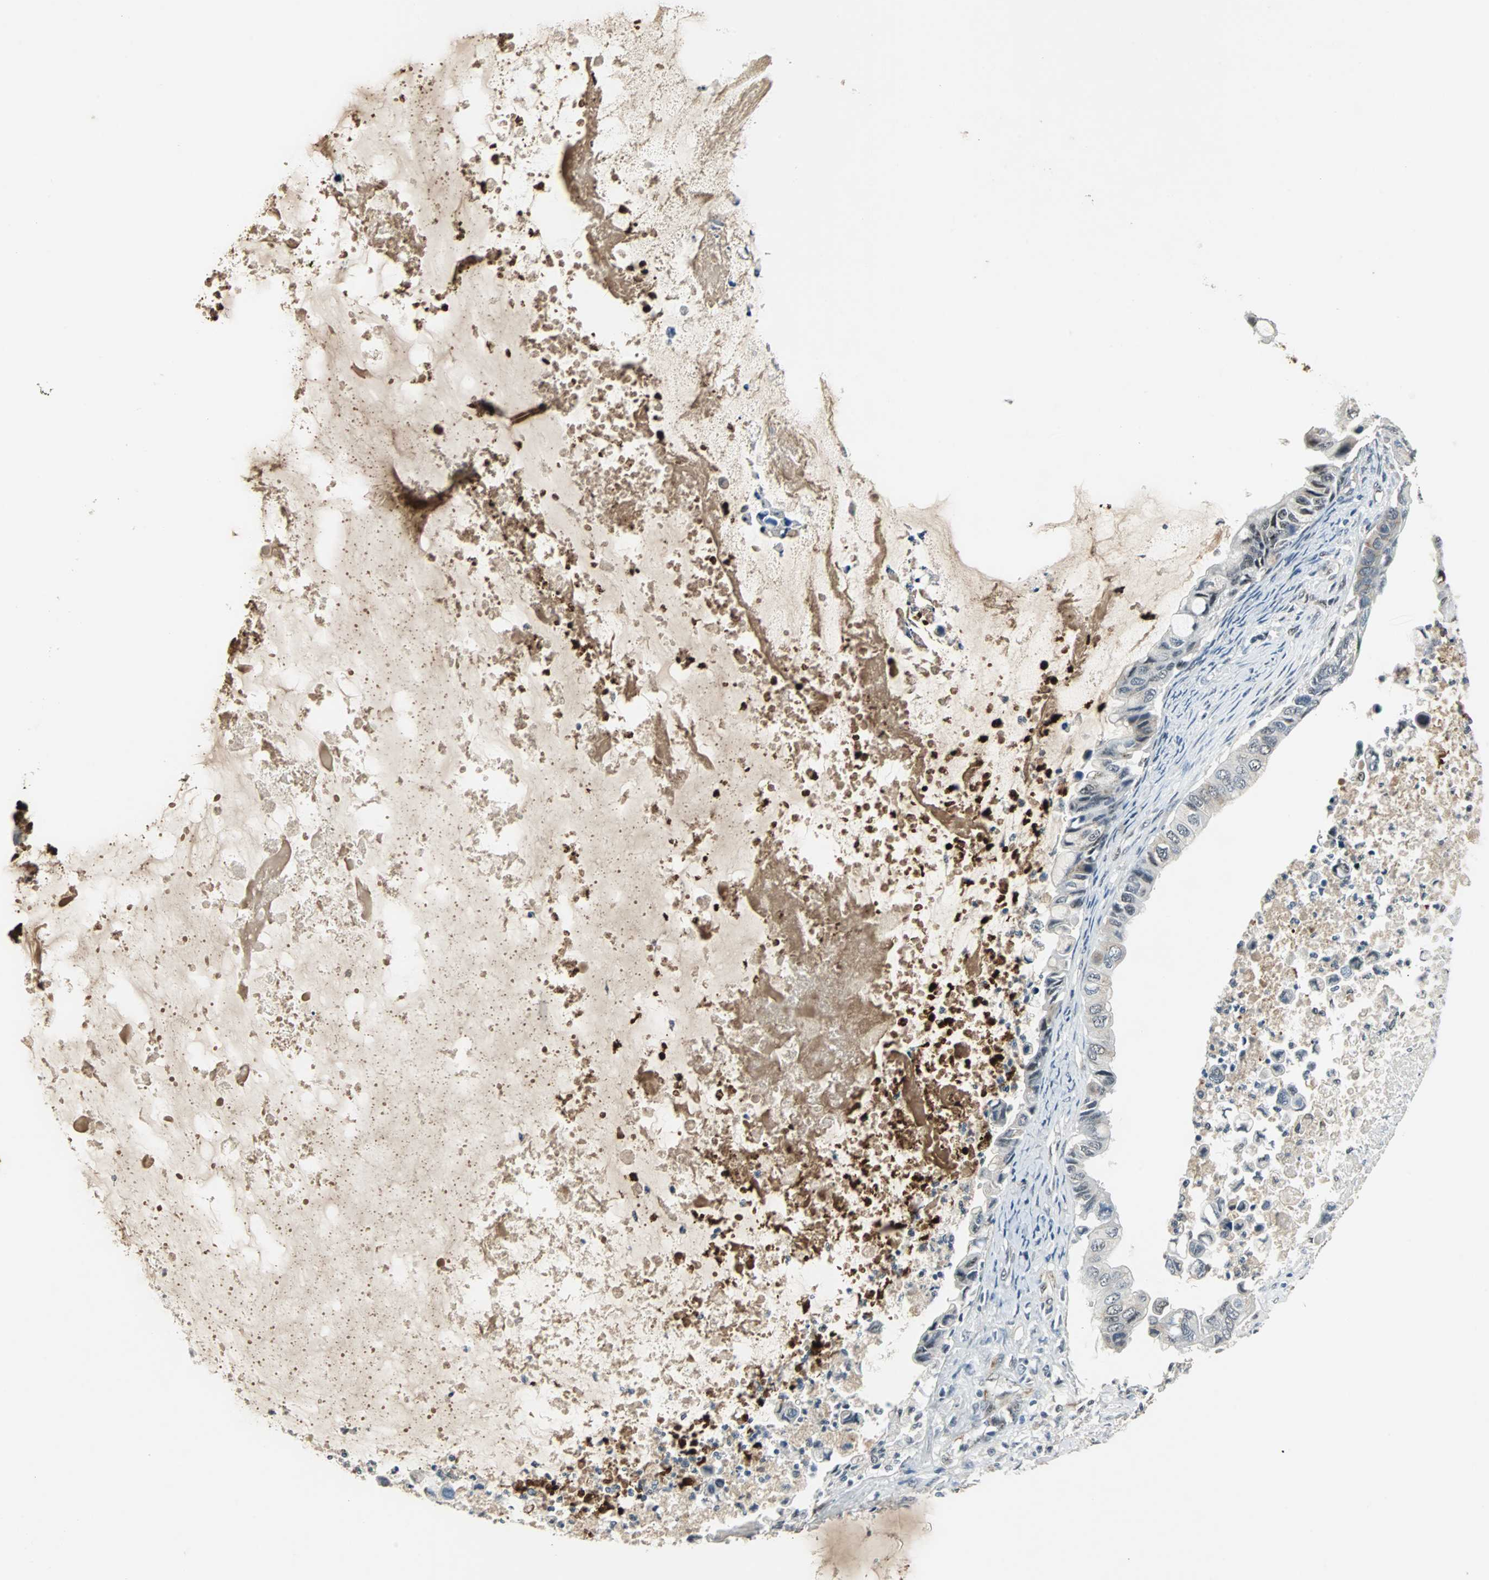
{"staining": {"intensity": "negative", "quantity": "none", "location": "none"}, "tissue": "ovarian cancer", "cell_type": "Tumor cells", "image_type": "cancer", "snomed": [{"axis": "morphology", "description": "Cystadenocarcinoma, mucinous, NOS"}, {"axis": "topography", "description": "Ovary"}], "caption": "The immunohistochemistry (IHC) micrograph has no significant expression in tumor cells of ovarian cancer (mucinous cystadenocarcinoma) tissue.", "gene": "MED4", "patient": {"sex": "female", "age": 80}}